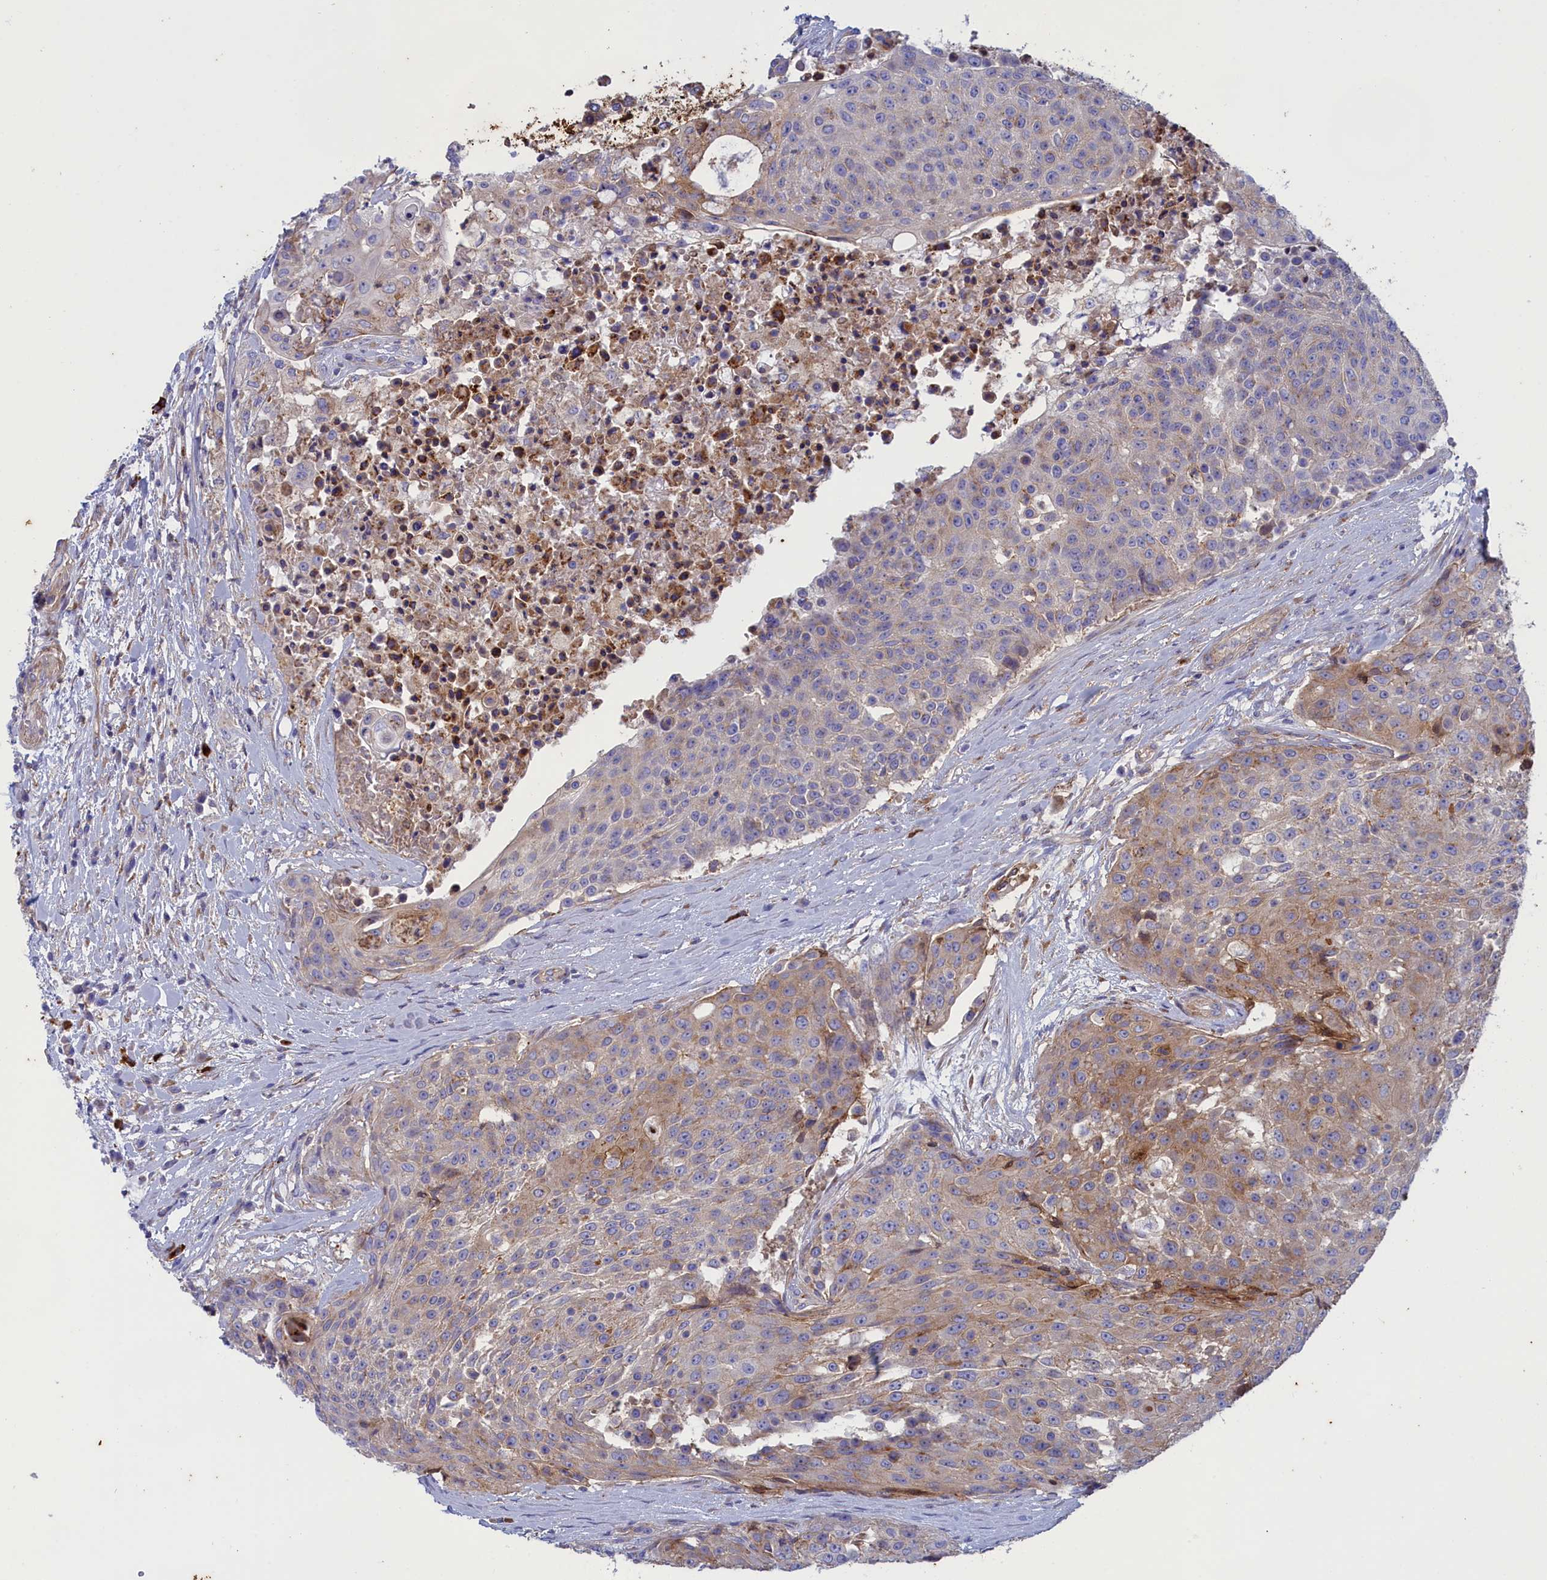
{"staining": {"intensity": "weak", "quantity": "<25%", "location": "cytoplasmic/membranous"}, "tissue": "urothelial cancer", "cell_type": "Tumor cells", "image_type": "cancer", "snomed": [{"axis": "morphology", "description": "Urothelial carcinoma, High grade"}, {"axis": "topography", "description": "Urinary bladder"}], "caption": "Immunohistochemical staining of high-grade urothelial carcinoma demonstrates no significant expression in tumor cells. (Immunohistochemistry (ihc), brightfield microscopy, high magnification).", "gene": "SCAMP4", "patient": {"sex": "female", "age": 63}}